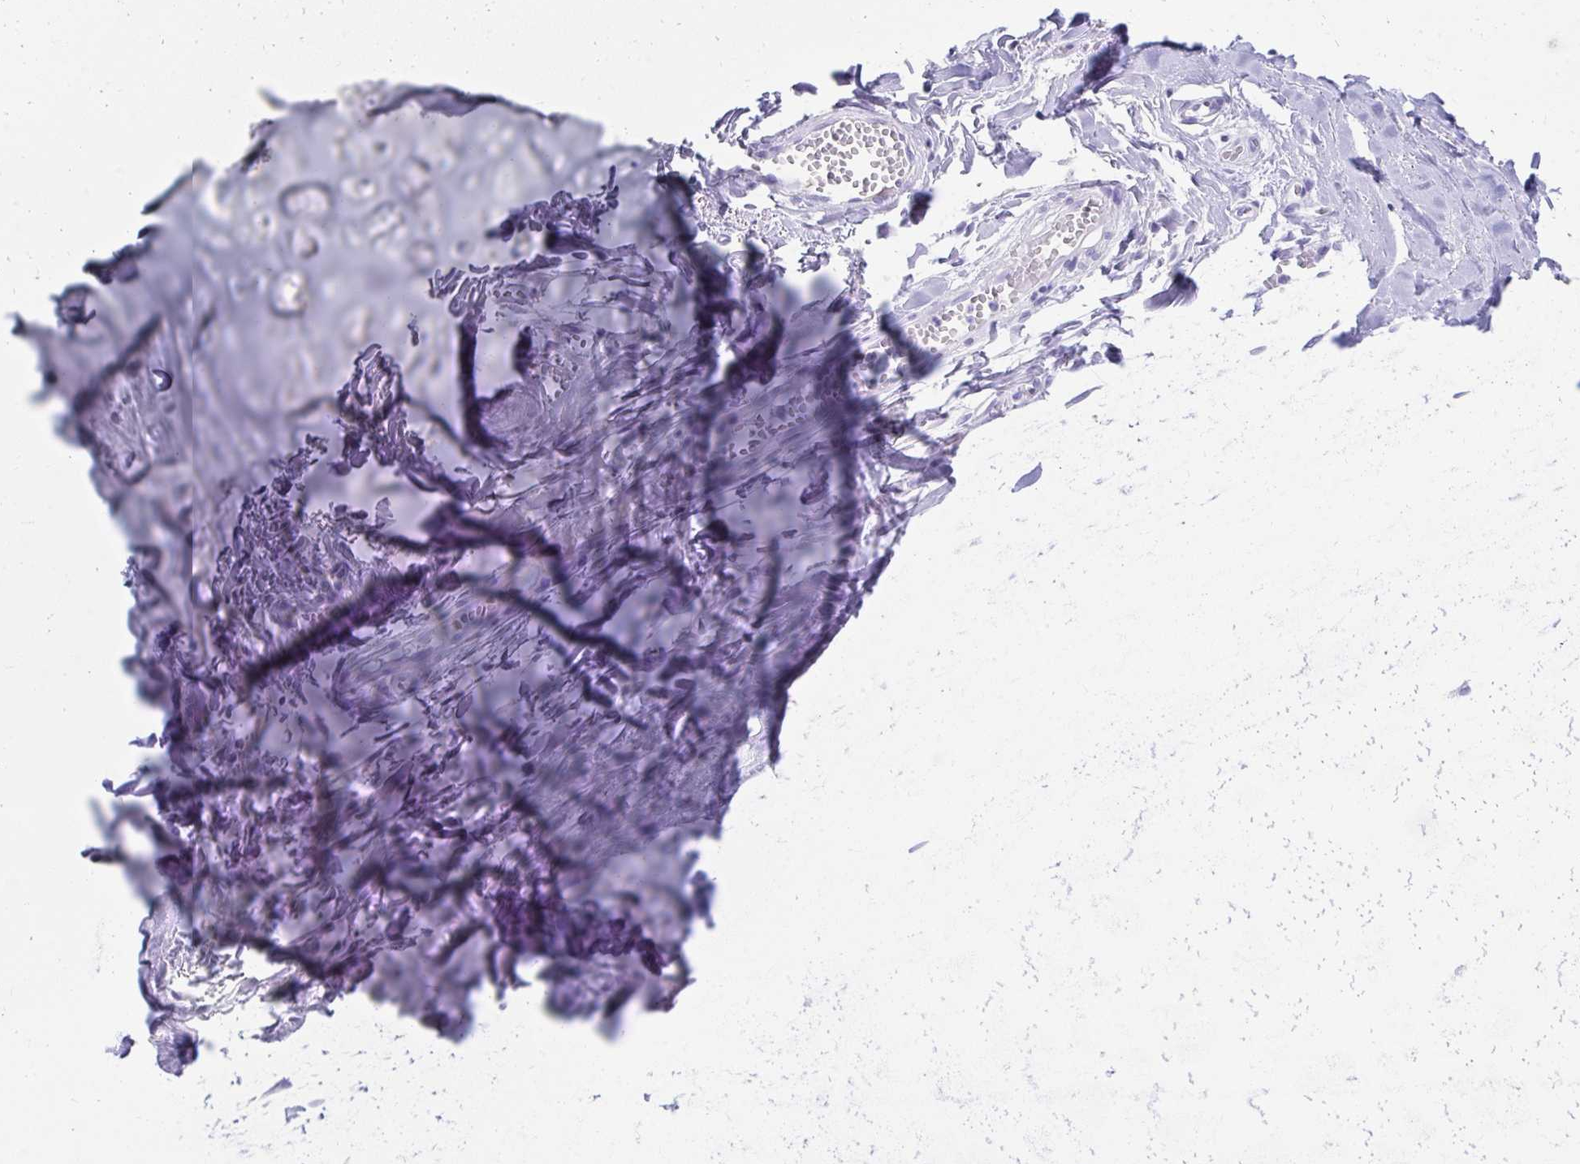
{"staining": {"intensity": "negative", "quantity": "none", "location": "none"}, "tissue": "soft tissue", "cell_type": "Chondrocytes", "image_type": "normal", "snomed": [{"axis": "morphology", "description": "Normal tissue, NOS"}, {"axis": "topography", "description": "Cartilage tissue"}, {"axis": "topography", "description": "Nasopharynx"}, {"axis": "topography", "description": "Thyroid gland"}], "caption": "This is an IHC histopathology image of normal human soft tissue. There is no positivity in chondrocytes.", "gene": "SEC14L3", "patient": {"sex": "male", "age": 63}}